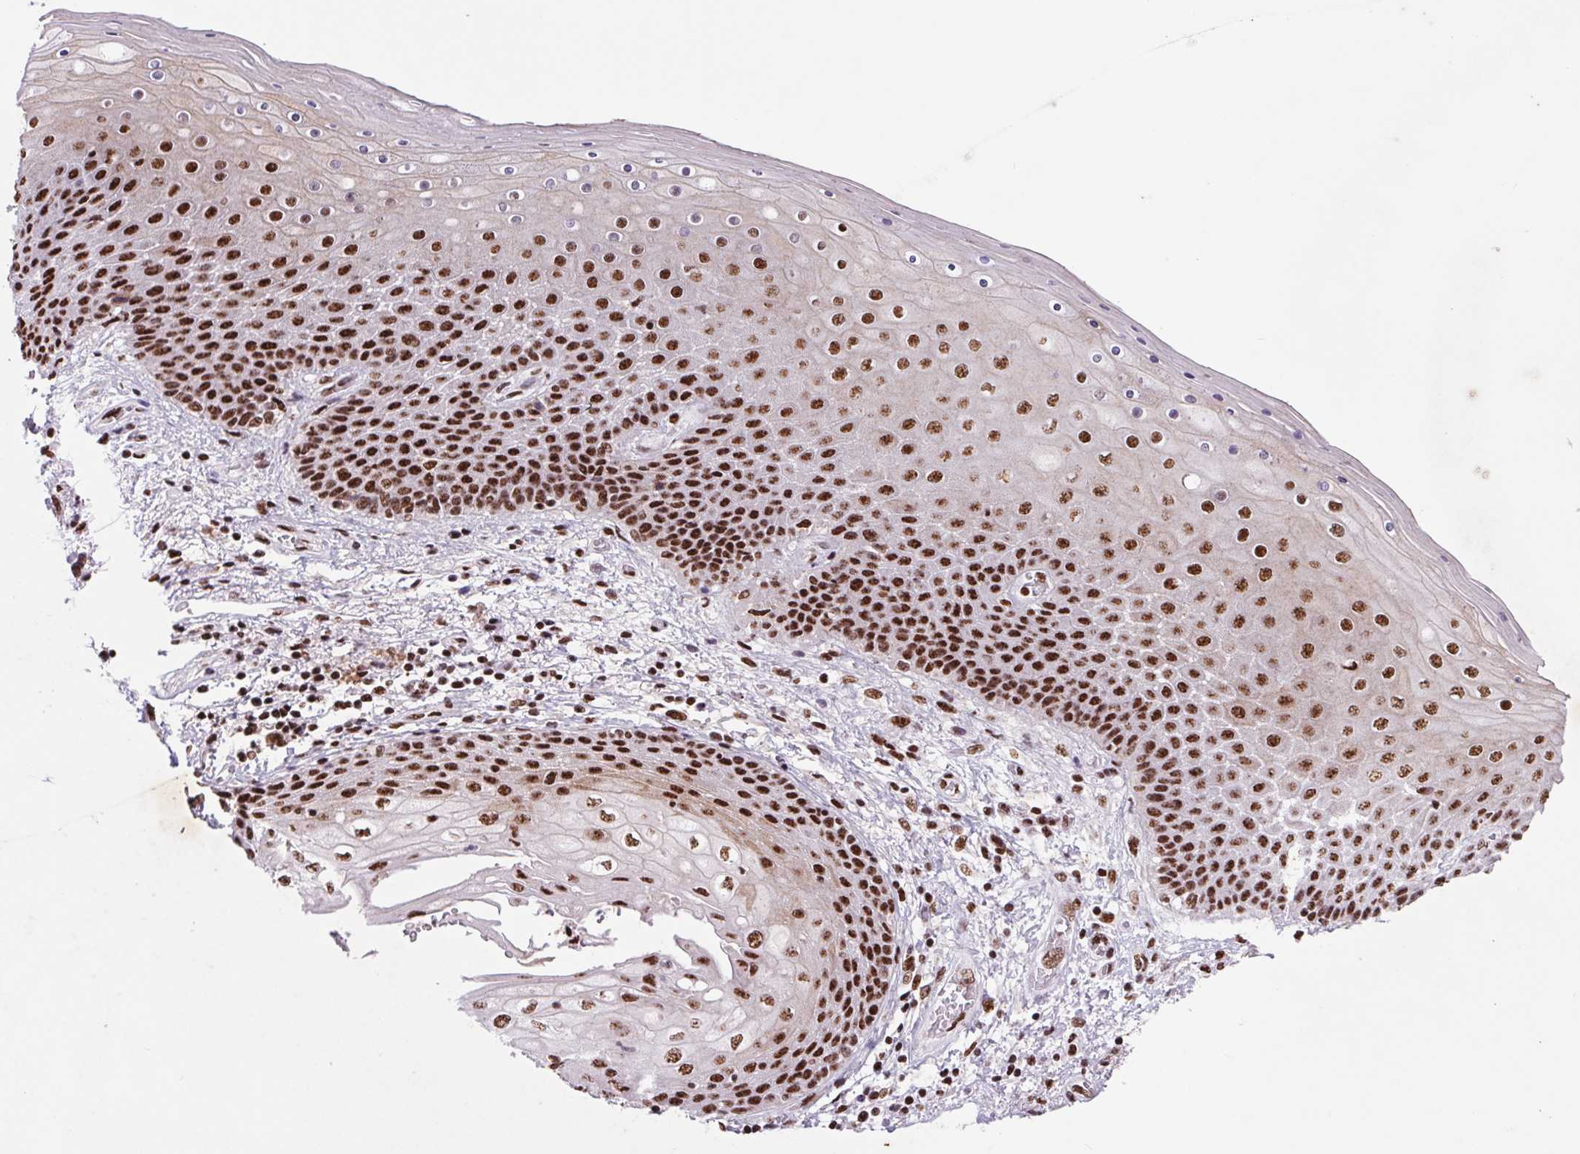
{"staining": {"intensity": "strong", "quantity": ">75%", "location": "nuclear"}, "tissue": "skin", "cell_type": "Epidermal cells", "image_type": "normal", "snomed": [{"axis": "morphology", "description": "Normal tissue, NOS"}, {"axis": "topography", "description": "Anal"}], "caption": "IHC image of normal skin stained for a protein (brown), which shows high levels of strong nuclear positivity in approximately >75% of epidermal cells.", "gene": "LDLRAD4", "patient": {"sex": "female", "age": 46}}